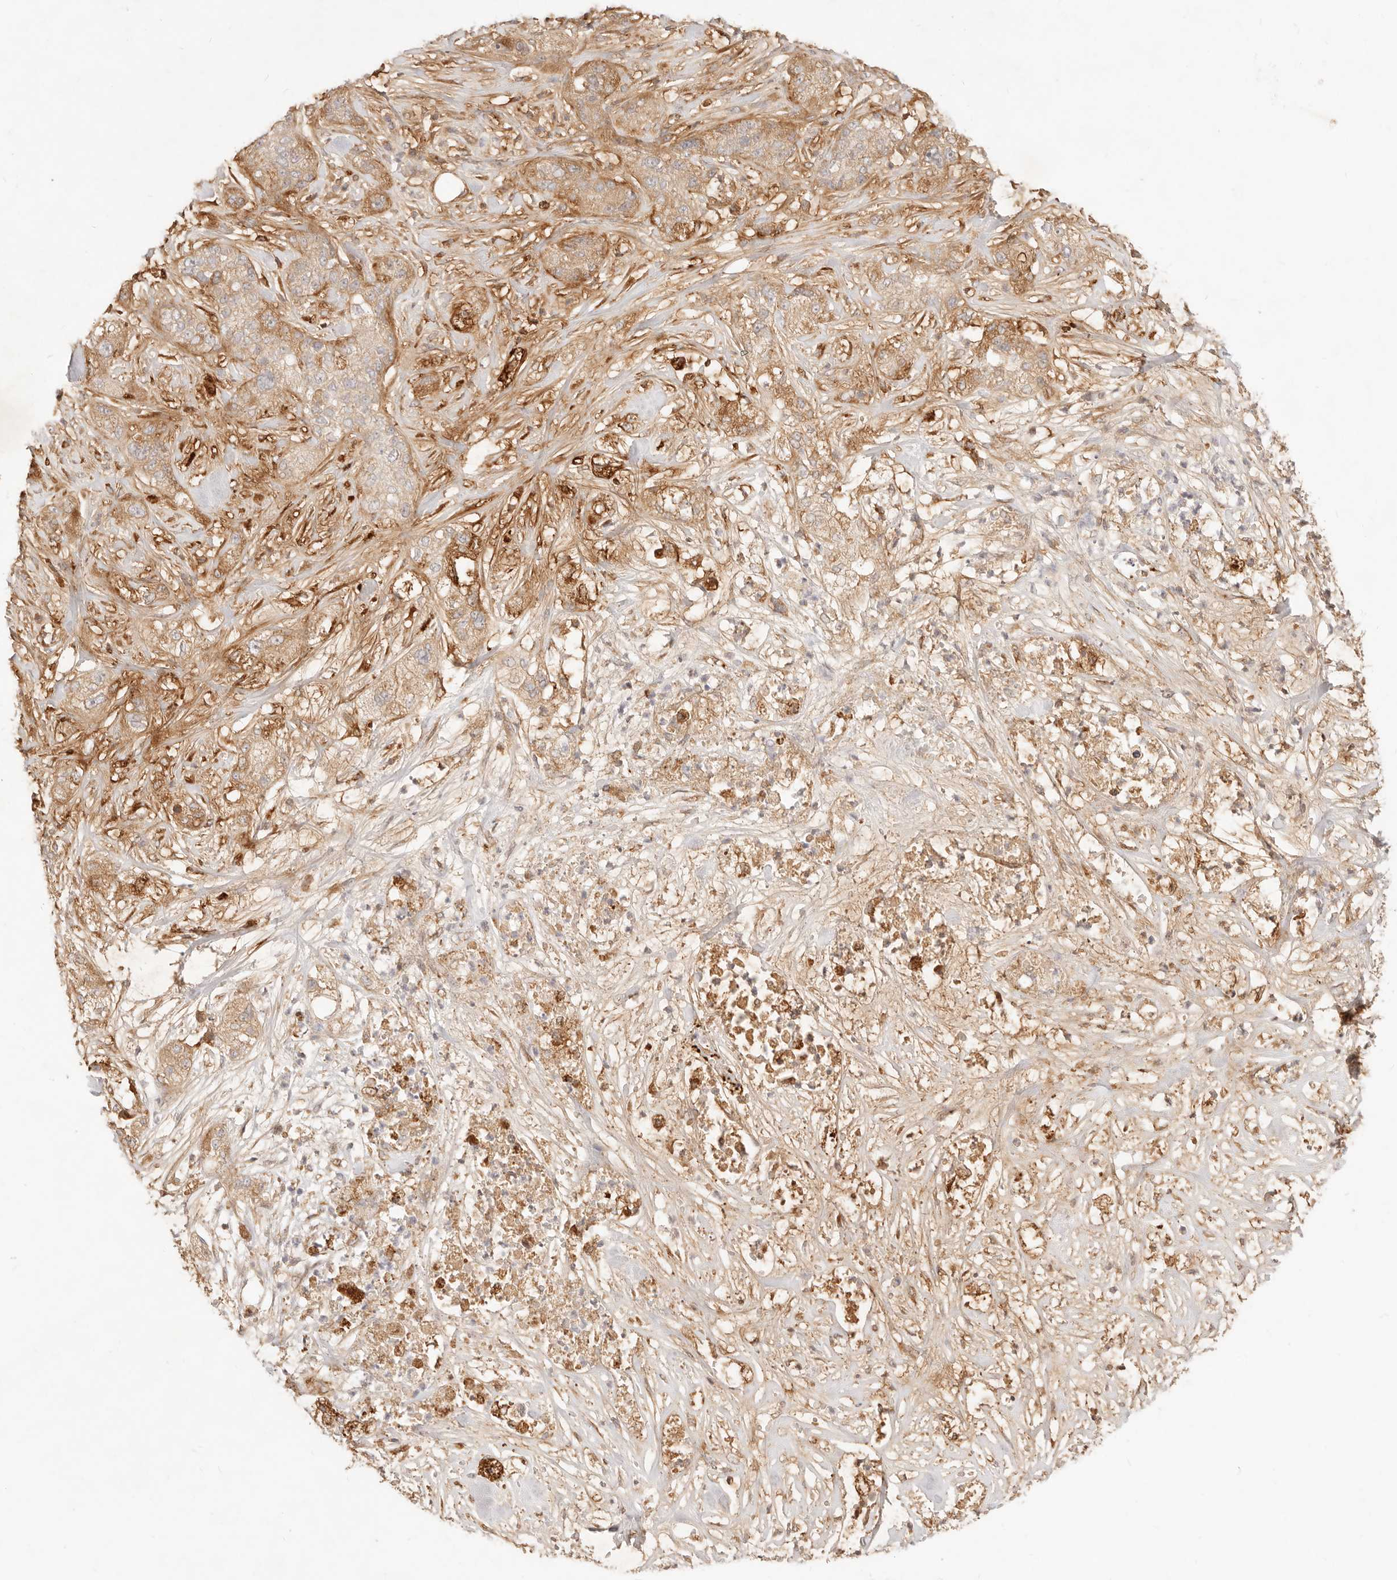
{"staining": {"intensity": "moderate", "quantity": ">75%", "location": "cytoplasmic/membranous"}, "tissue": "pancreatic cancer", "cell_type": "Tumor cells", "image_type": "cancer", "snomed": [{"axis": "morphology", "description": "Adenocarcinoma, NOS"}, {"axis": "topography", "description": "Pancreas"}], "caption": "Immunohistochemistry photomicrograph of pancreatic adenocarcinoma stained for a protein (brown), which shows medium levels of moderate cytoplasmic/membranous expression in about >75% of tumor cells.", "gene": "UBXN10", "patient": {"sex": "female", "age": 78}}